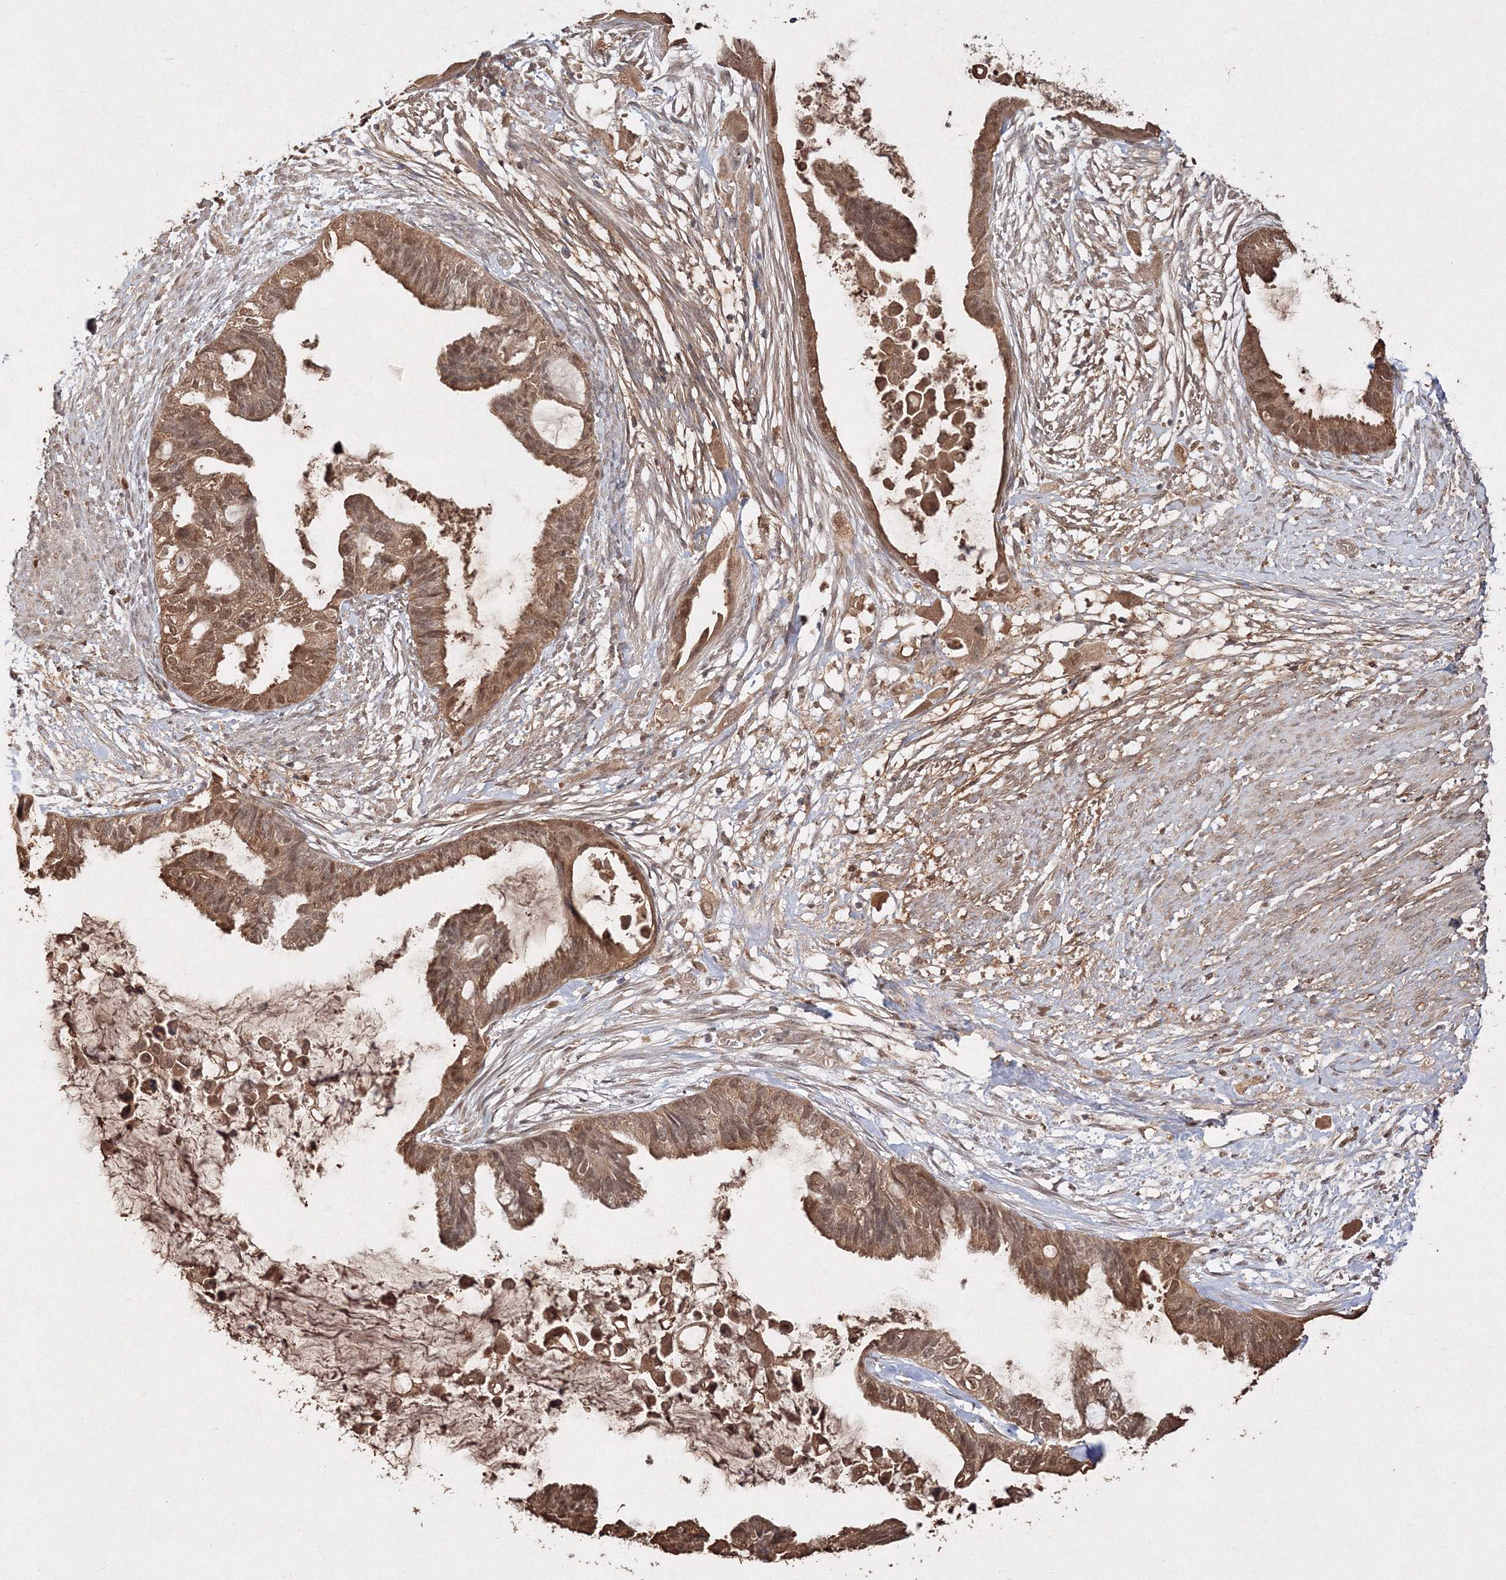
{"staining": {"intensity": "moderate", "quantity": ">75%", "location": "cytoplasmic/membranous,nuclear"}, "tissue": "cervical cancer", "cell_type": "Tumor cells", "image_type": "cancer", "snomed": [{"axis": "morphology", "description": "Normal tissue, NOS"}, {"axis": "morphology", "description": "Adenocarcinoma, NOS"}, {"axis": "topography", "description": "Cervix"}, {"axis": "topography", "description": "Endometrium"}], "caption": "Human cervical cancer stained for a protein (brown) demonstrates moderate cytoplasmic/membranous and nuclear positive expression in about >75% of tumor cells.", "gene": "S100A11", "patient": {"sex": "female", "age": 86}}